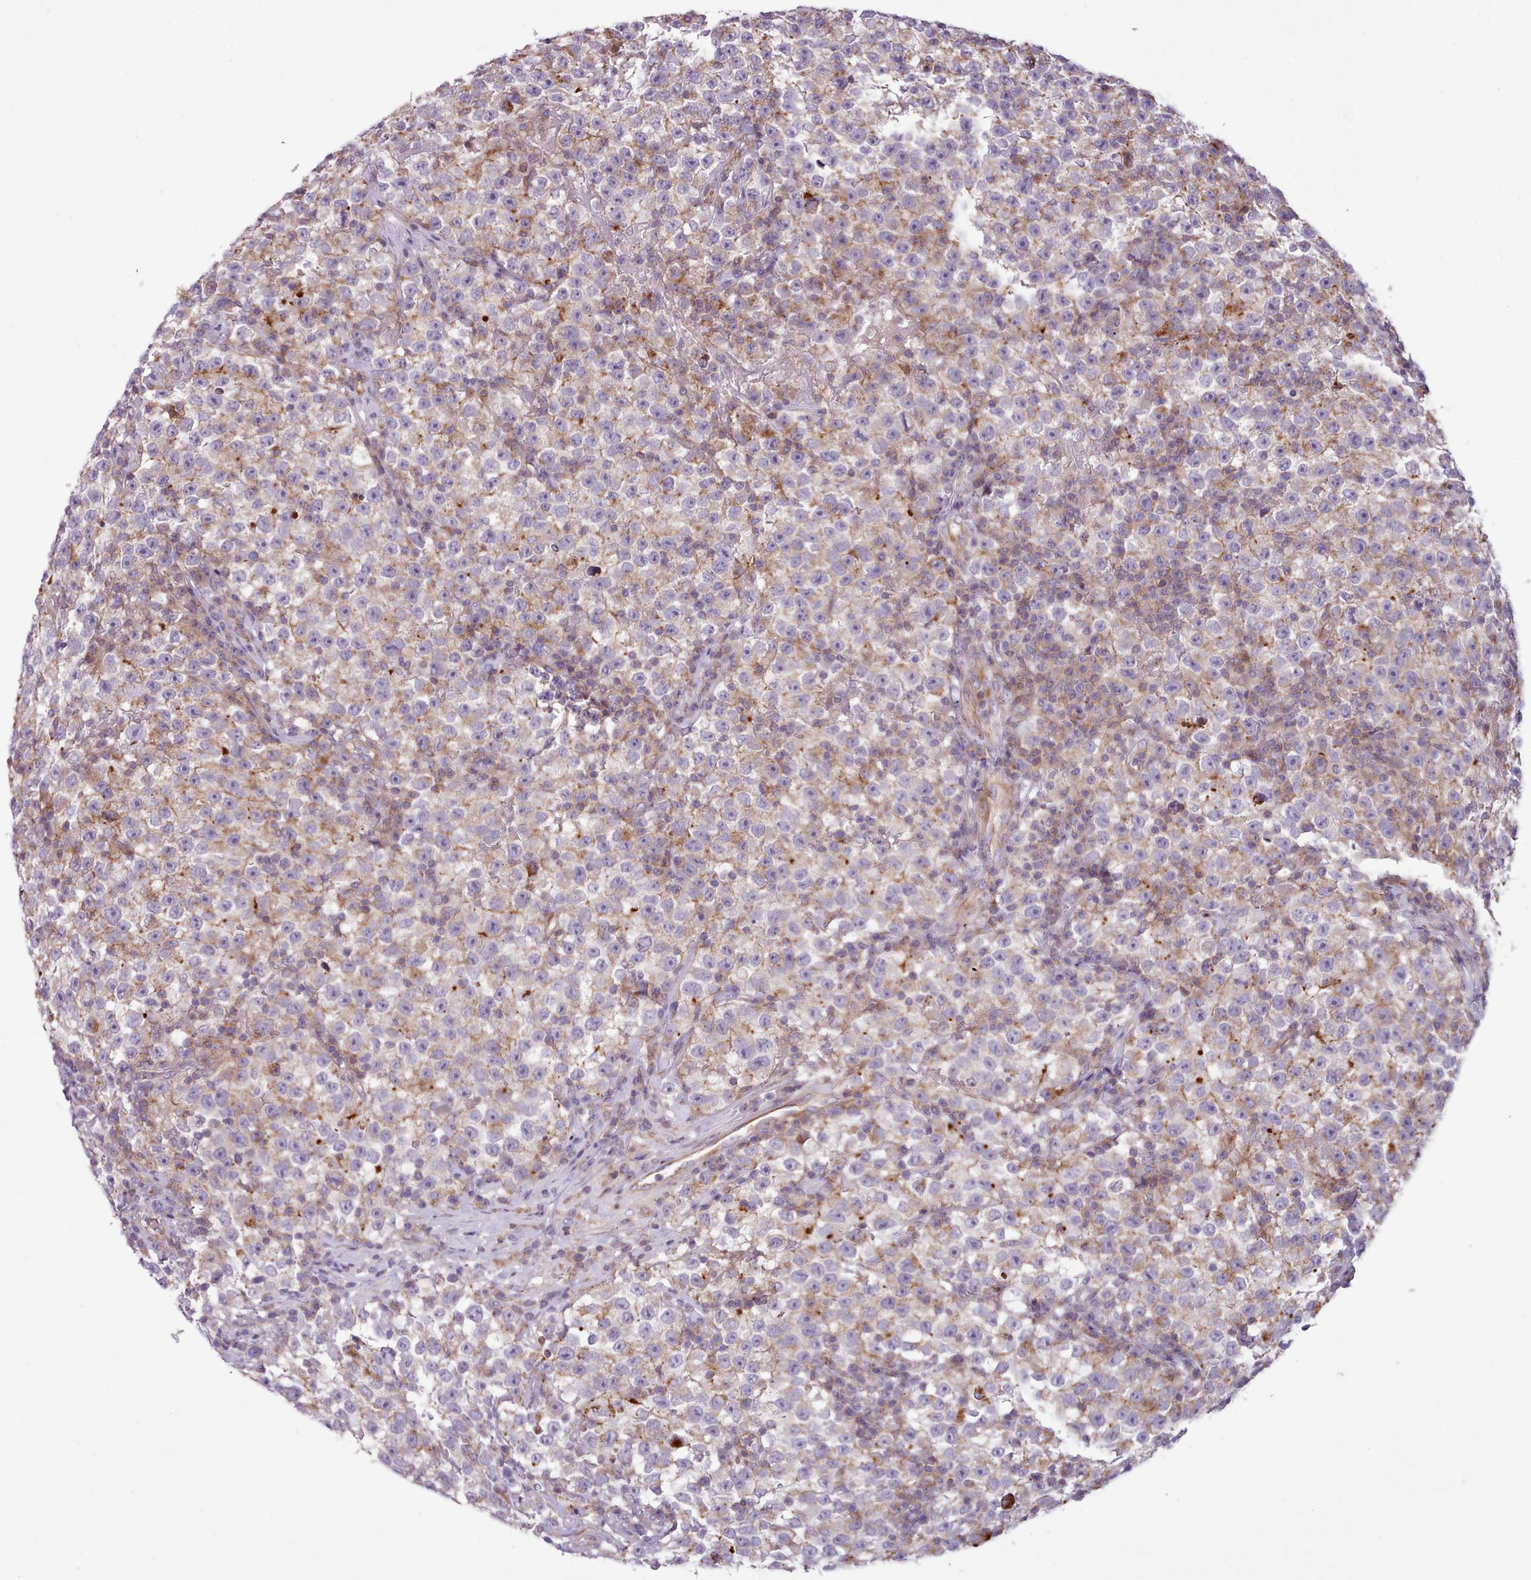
{"staining": {"intensity": "moderate", "quantity": "<25%", "location": "cytoplasmic/membranous"}, "tissue": "testis cancer", "cell_type": "Tumor cells", "image_type": "cancer", "snomed": [{"axis": "morphology", "description": "Seminoma, NOS"}, {"axis": "topography", "description": "Testis"}], "caption": "Immunohistochemistry (IHC) micrograph of neoplastic tissue: human testis cancer stained using immunohistochemistry (IHC) displays low levels of moderate protein expression localized specifically in the cytoplasmic/membranous of tumor cells, appearing as a cytoplasmic/membranous brown color.", "gene": "TENT4B", "patient": {"sex": "male", "age": 22}}